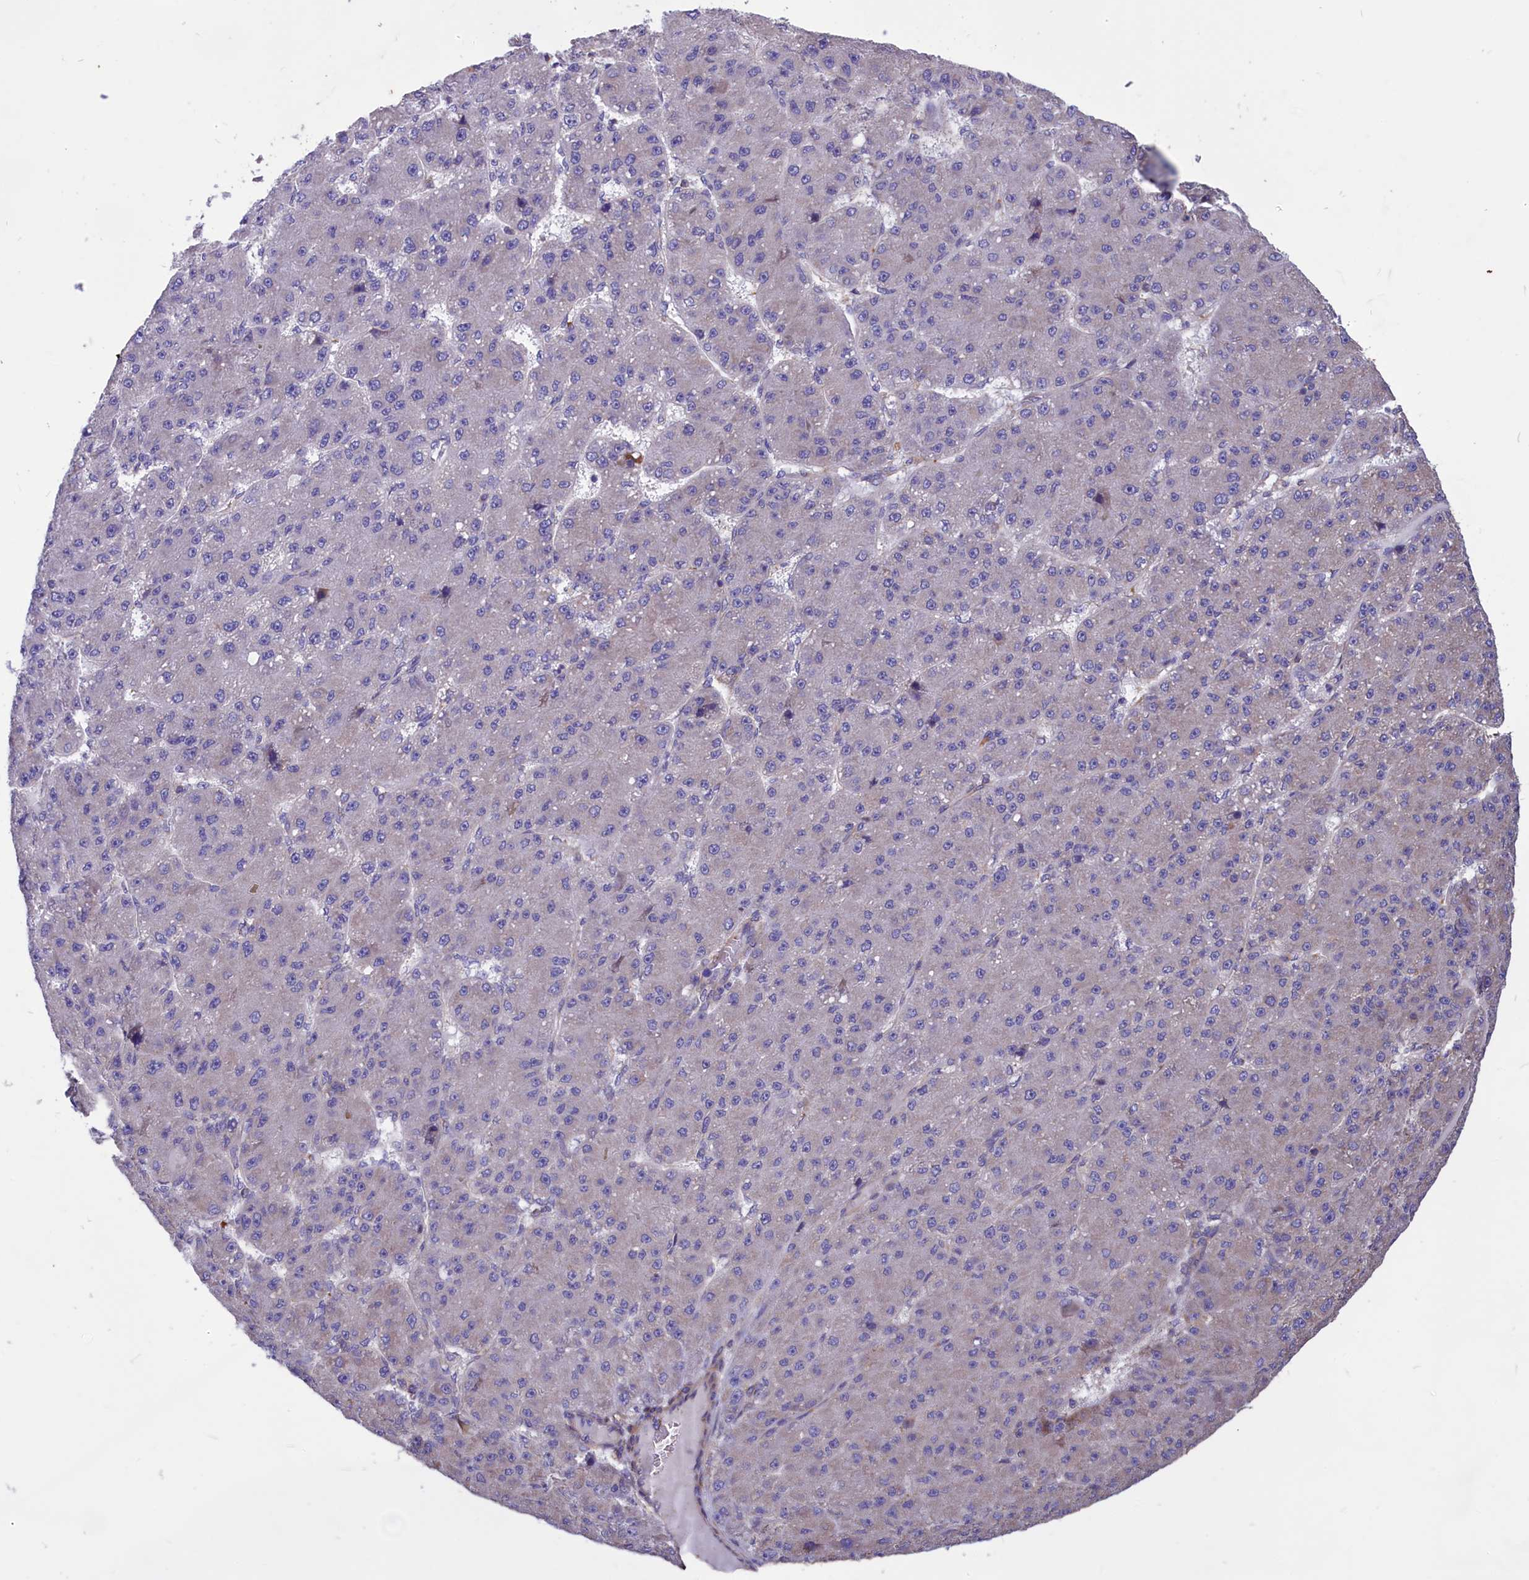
{"staining": {"intensity": "negative", "quantity": "none", "location": "none"}, "tissue": "liver cancer", "cell_type": "Tumor cells", "image_type": "cancer", "snomed": [{"axis": "morphology", "description": "Carcinoma, Hepatocellular, NOS"}, {"axis": "topography", "description": "Liver"}], "caption": "This is an immunohistochemistry photomicrograph of human liver hepatocellular carcinoma. There is no positivity in tumor cells.", "gene": "AMDHD2", "patient": {"sex": "male", "age": 67}}